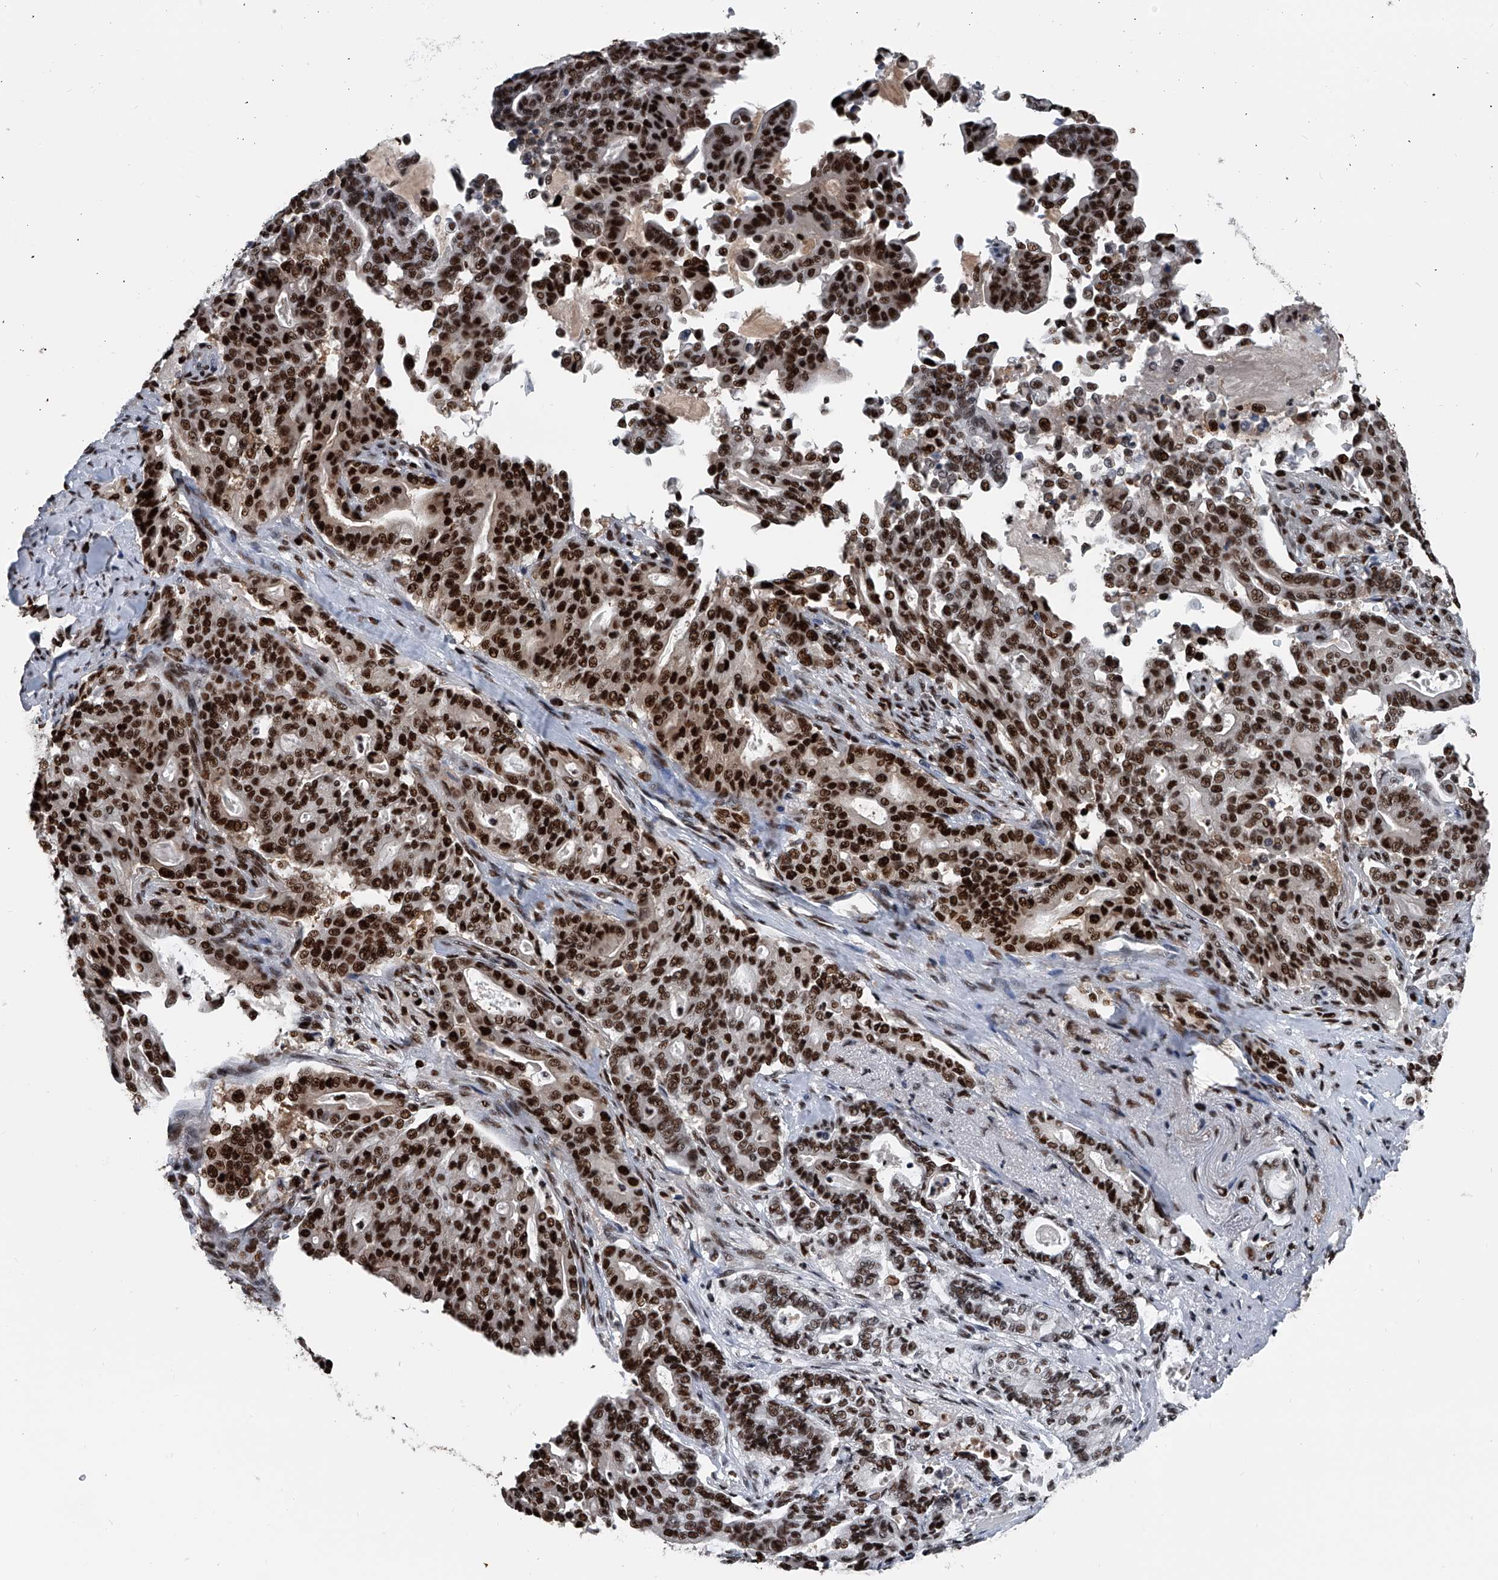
{"staining": {"intensity": "strong", "quantity": ">75%", "location": "nuclear"}, "tissue": "pancreatic cancer", "cell_type": "Tumor cells", "image_type": "cancer", "snomed": [{"axis": "morphology", "description": "Adenocarcinoma, NOS"}, {"axis": "topography", "description": "Pancreas"}], "caption": "The photomicrograph exhibits staining of adenocarcinoma (pancreatic), revealing strong nuclear protein expression (brown color) within tumor cells.", "gene": "FKBP5", "patient": {"sex": "male", "age": 63}}